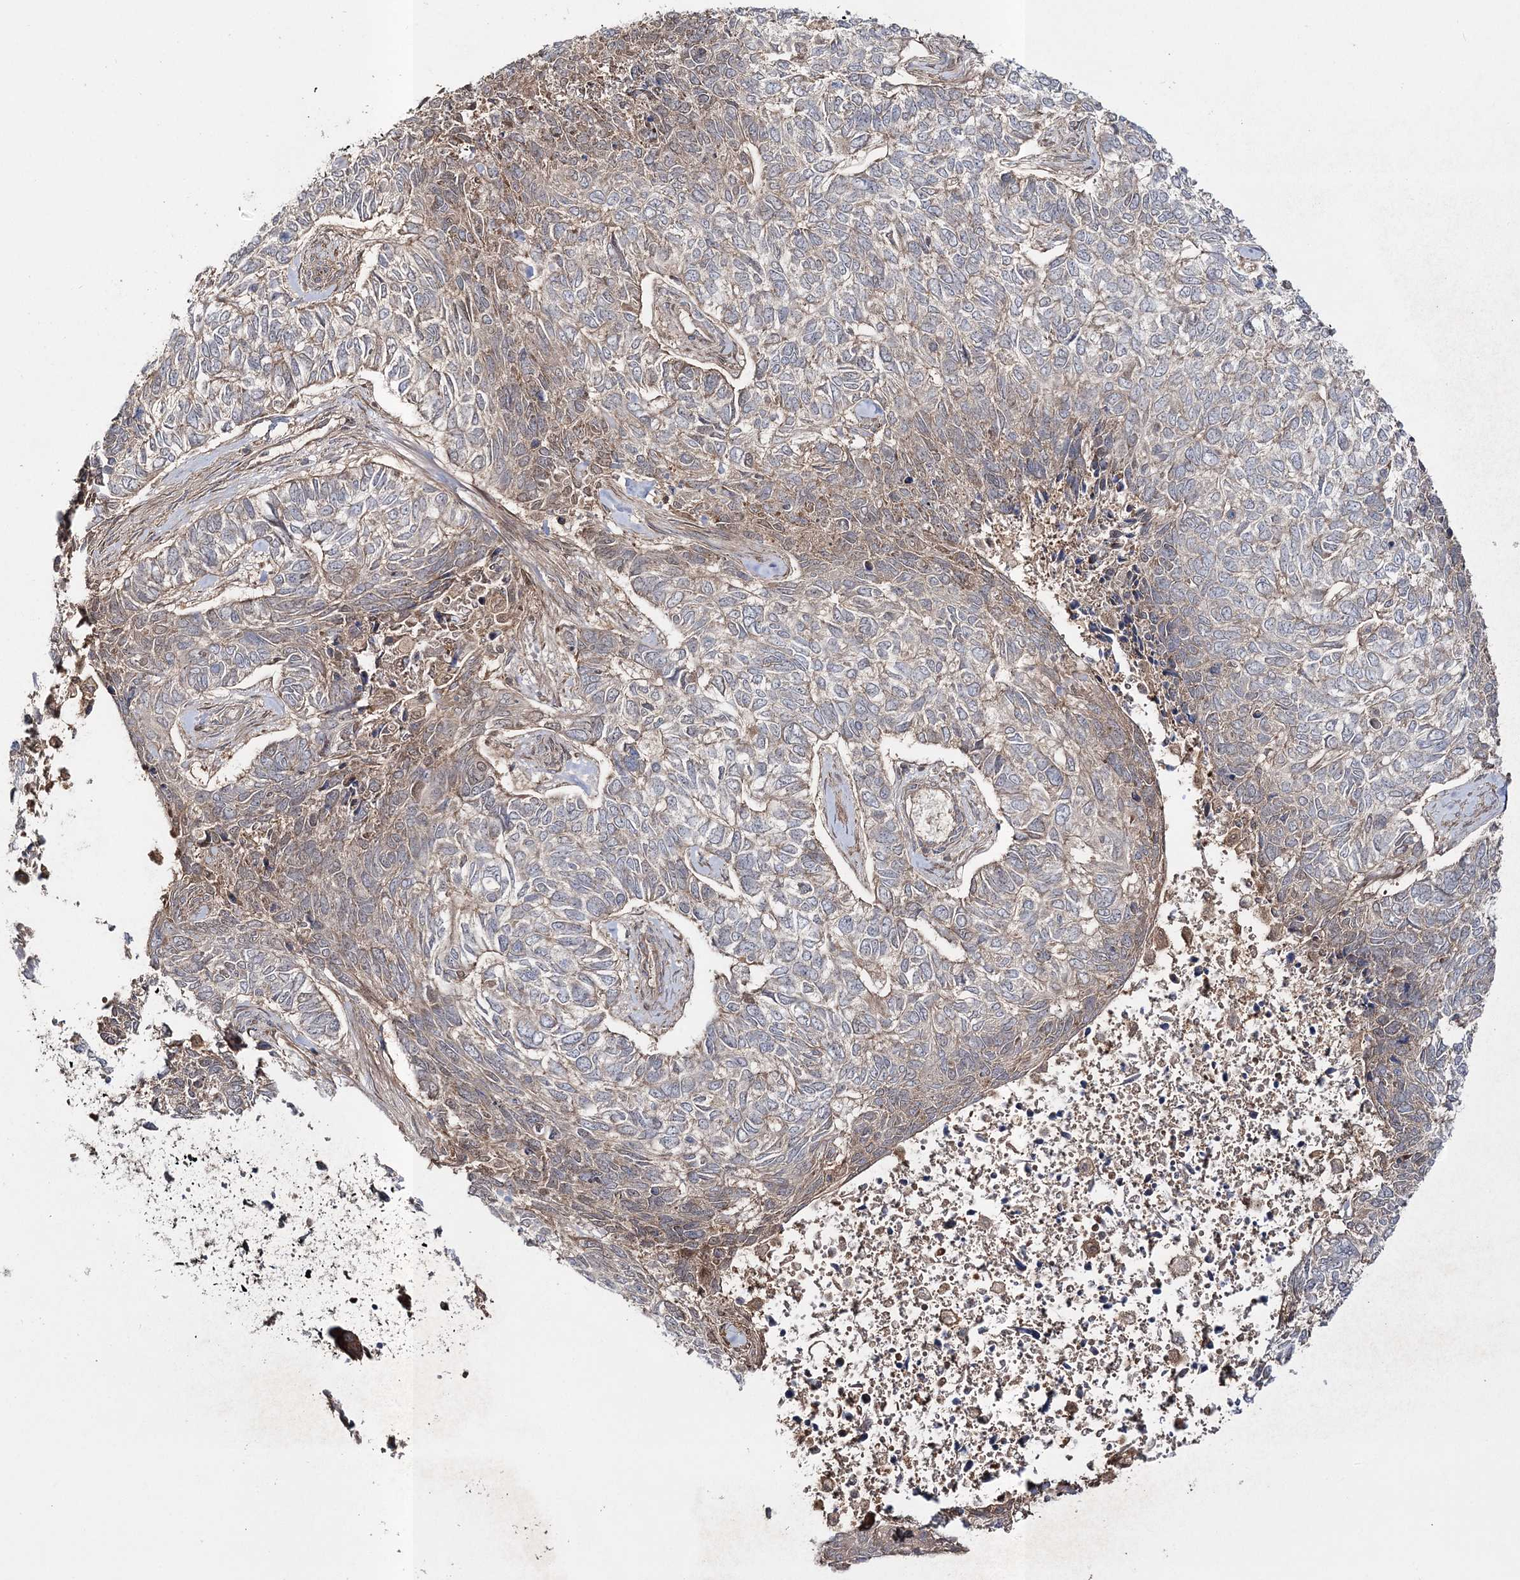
{"staining": {"intensity": "weak", "quantity": "25%-75%", "location": "cytoplasmic/membranous"}, "tissue": "skin cancer", "cell_type": "Tumor cells", "image_type": "cancer", "snomed": [{"axis": "morphology", "description": "Basal cell carcinoma"}, {"axis": "topography", "description": "Skin"}], "caption": "Immunohistochemical staining of human basal cell carcinoma (skin) displays low levels of weak cytoplasmic/membranous protein positivity in approximately 25%-75% of tumor cells. (Brightfield microscopy of DAB IHC at high magnification).", "gene": "MOCS2", "patient": {"sex": "female", "age": 65}}